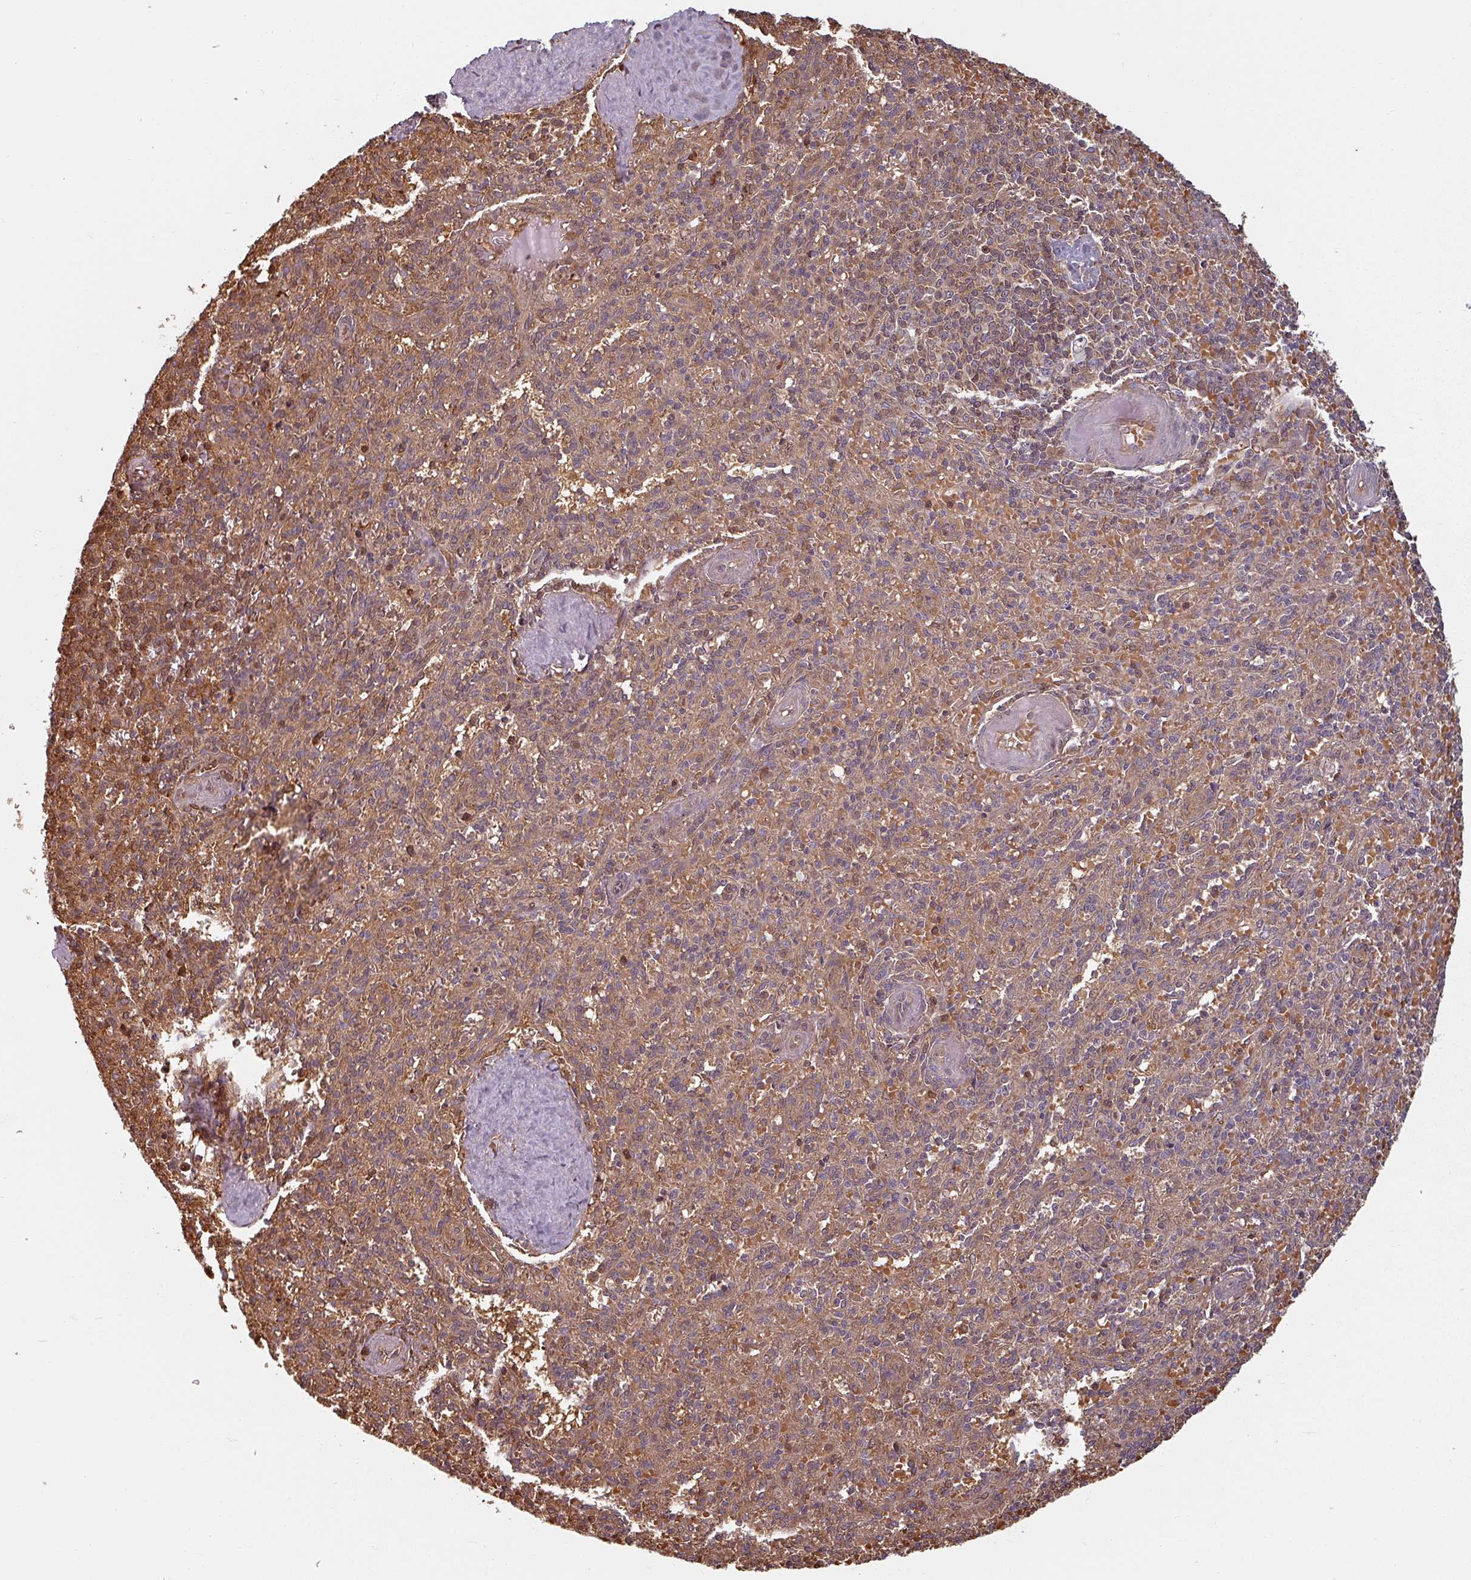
{"staining": {"intensity": "moderate", "quantity": "25%-75%", "location": "cytoplasmic/membranous"}, "tissue": "spleen", "cell_type": "Cells in red pulp", "image_type": "normal", "snomed": [{"axis": "morphology", "description": "Normal tissue, NOS"}, {"axis": "topography", "description": "Spleen"}], "caption": "Immunohistochemical staining of unremarkable spleen exhibits medium levels of moderate cytoplasmic/membranous staining in about 25%-75% of cells in red pulp.", "gene": "EID1", "patient": {"sex": "female", "age": 70}}